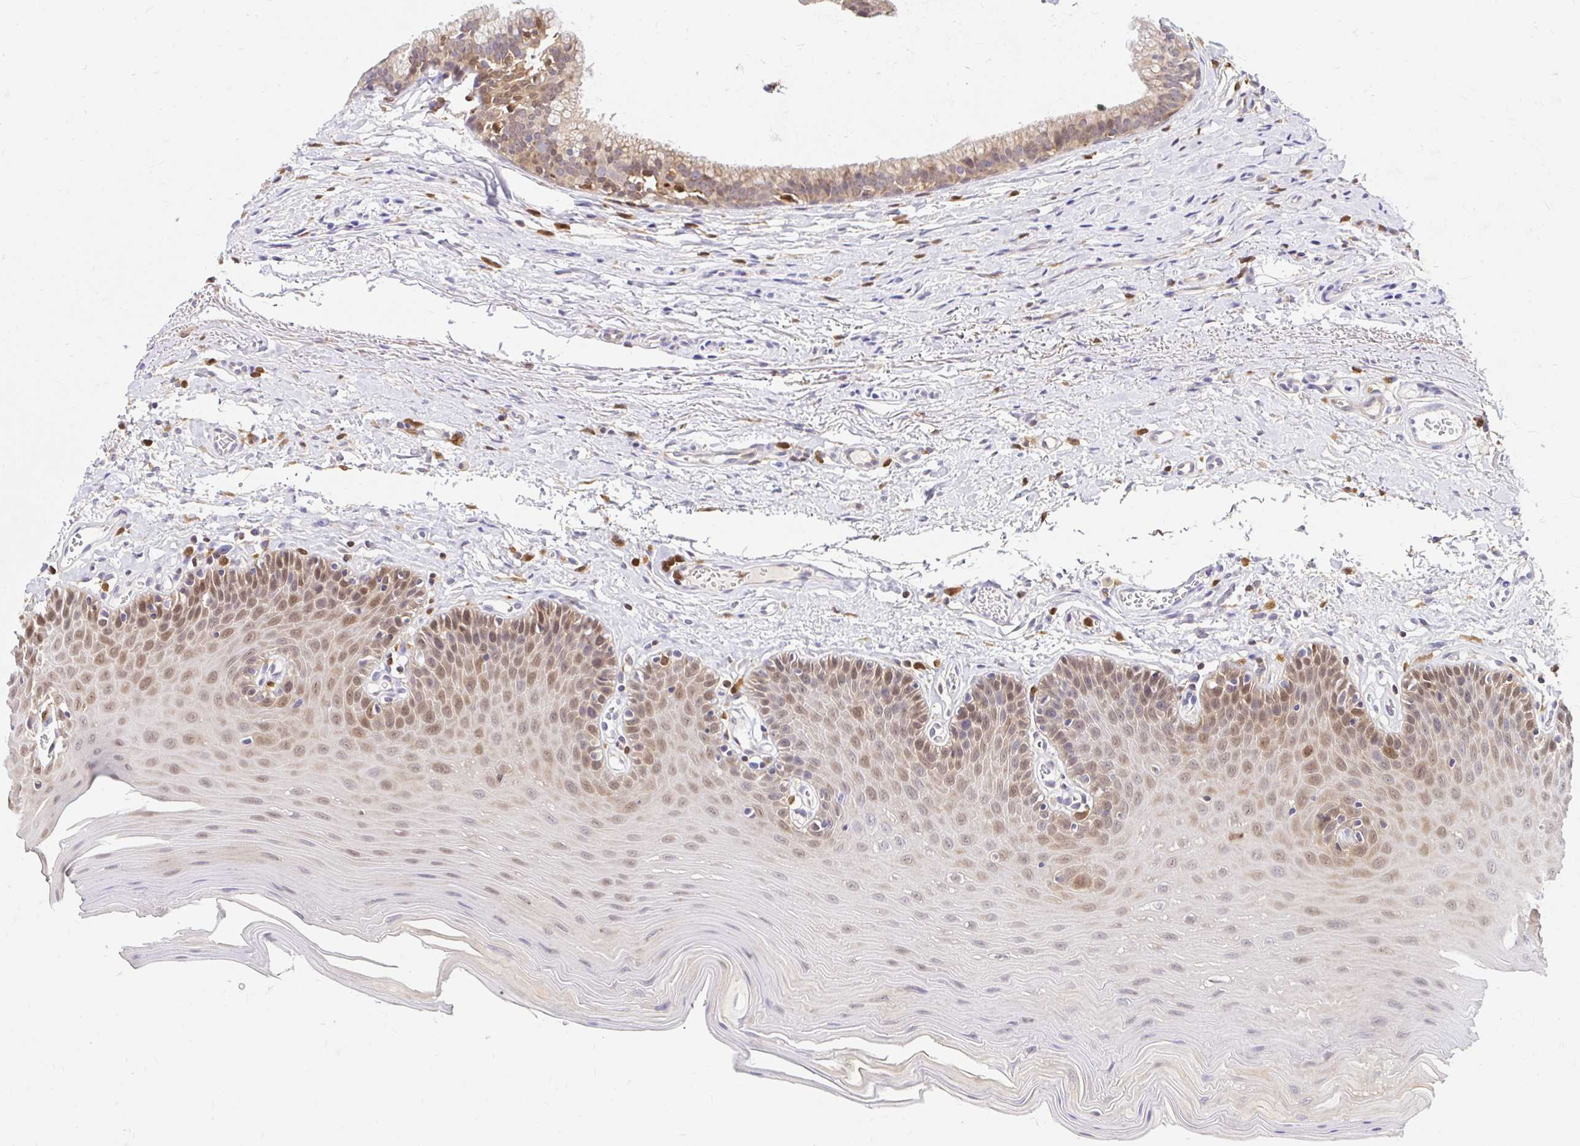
{"staining": {"intensity": "weak", "quantity": "25%-75%", "location": "nuclear"}, "tissue": "oral mucosa", "cell_type": "Squamous epithelial cells", "image_type": "normal", "snomed": [{"axis": "morphology", "description": "Normal tissue, NOS"}, {"axis": "morphology", "description": "Adenocarcinoma, NOS"}, {"axis": "topography", "description": "Oral tissue"}, {"axis": "topography", "description": "Head-Neck"}], "caption": "IHC photomicrograph of unremarkable oral mucosa: oral mucosa stained using immunohistochemistry (IHC) demonstrates low levels of weak protein expression localized specifically in the nuclear of squamous epithelial cells, appearing as a nuclear brown color.", "gene": "PYCARD", "patient": {"sex": "female", "age": 57}}